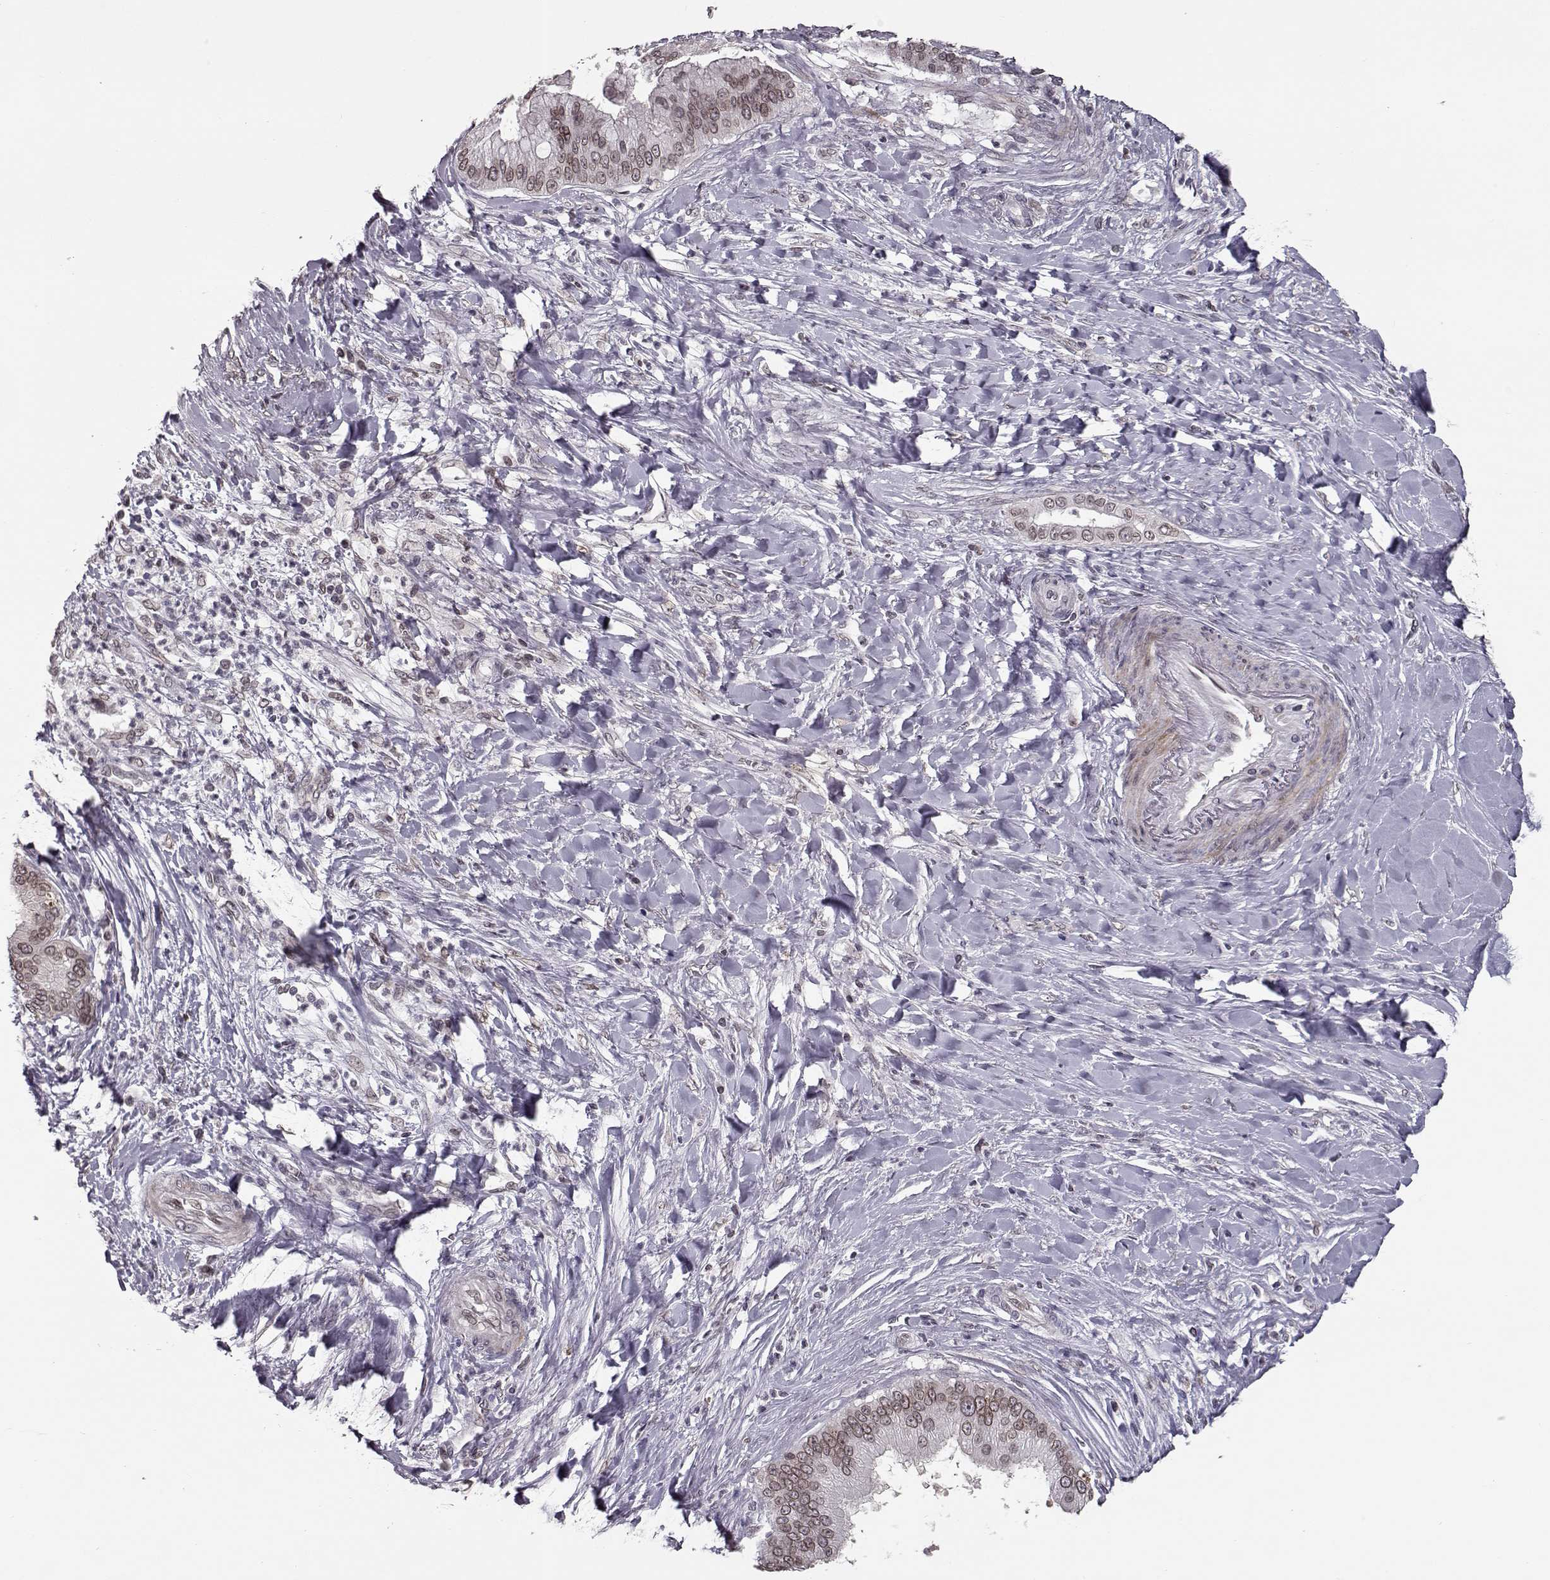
{"staining": {"intensity": "moderate", "quantity": ">75%", "location": "cytoplasmic/membranous,nuclear"}, "tissue": "liver cancer", "cell_type": "Tumor cells", "image_type": "cancer", "snomed": [{"axis": "morphology", "description": "Cholangiocarcinoma"}, {"axis": "topography", "description": "Liver"}], "caption": "This micrograph exhibits immunohistochemistry (IHC) staining of cholangiocarcinoma (liver), with medium moderate cytoplasmic/membranous and nuclear staining in approximately >75% of tumor cells.", "gene": "NUP37", "patient": {"sex": "female", "age": 54}}